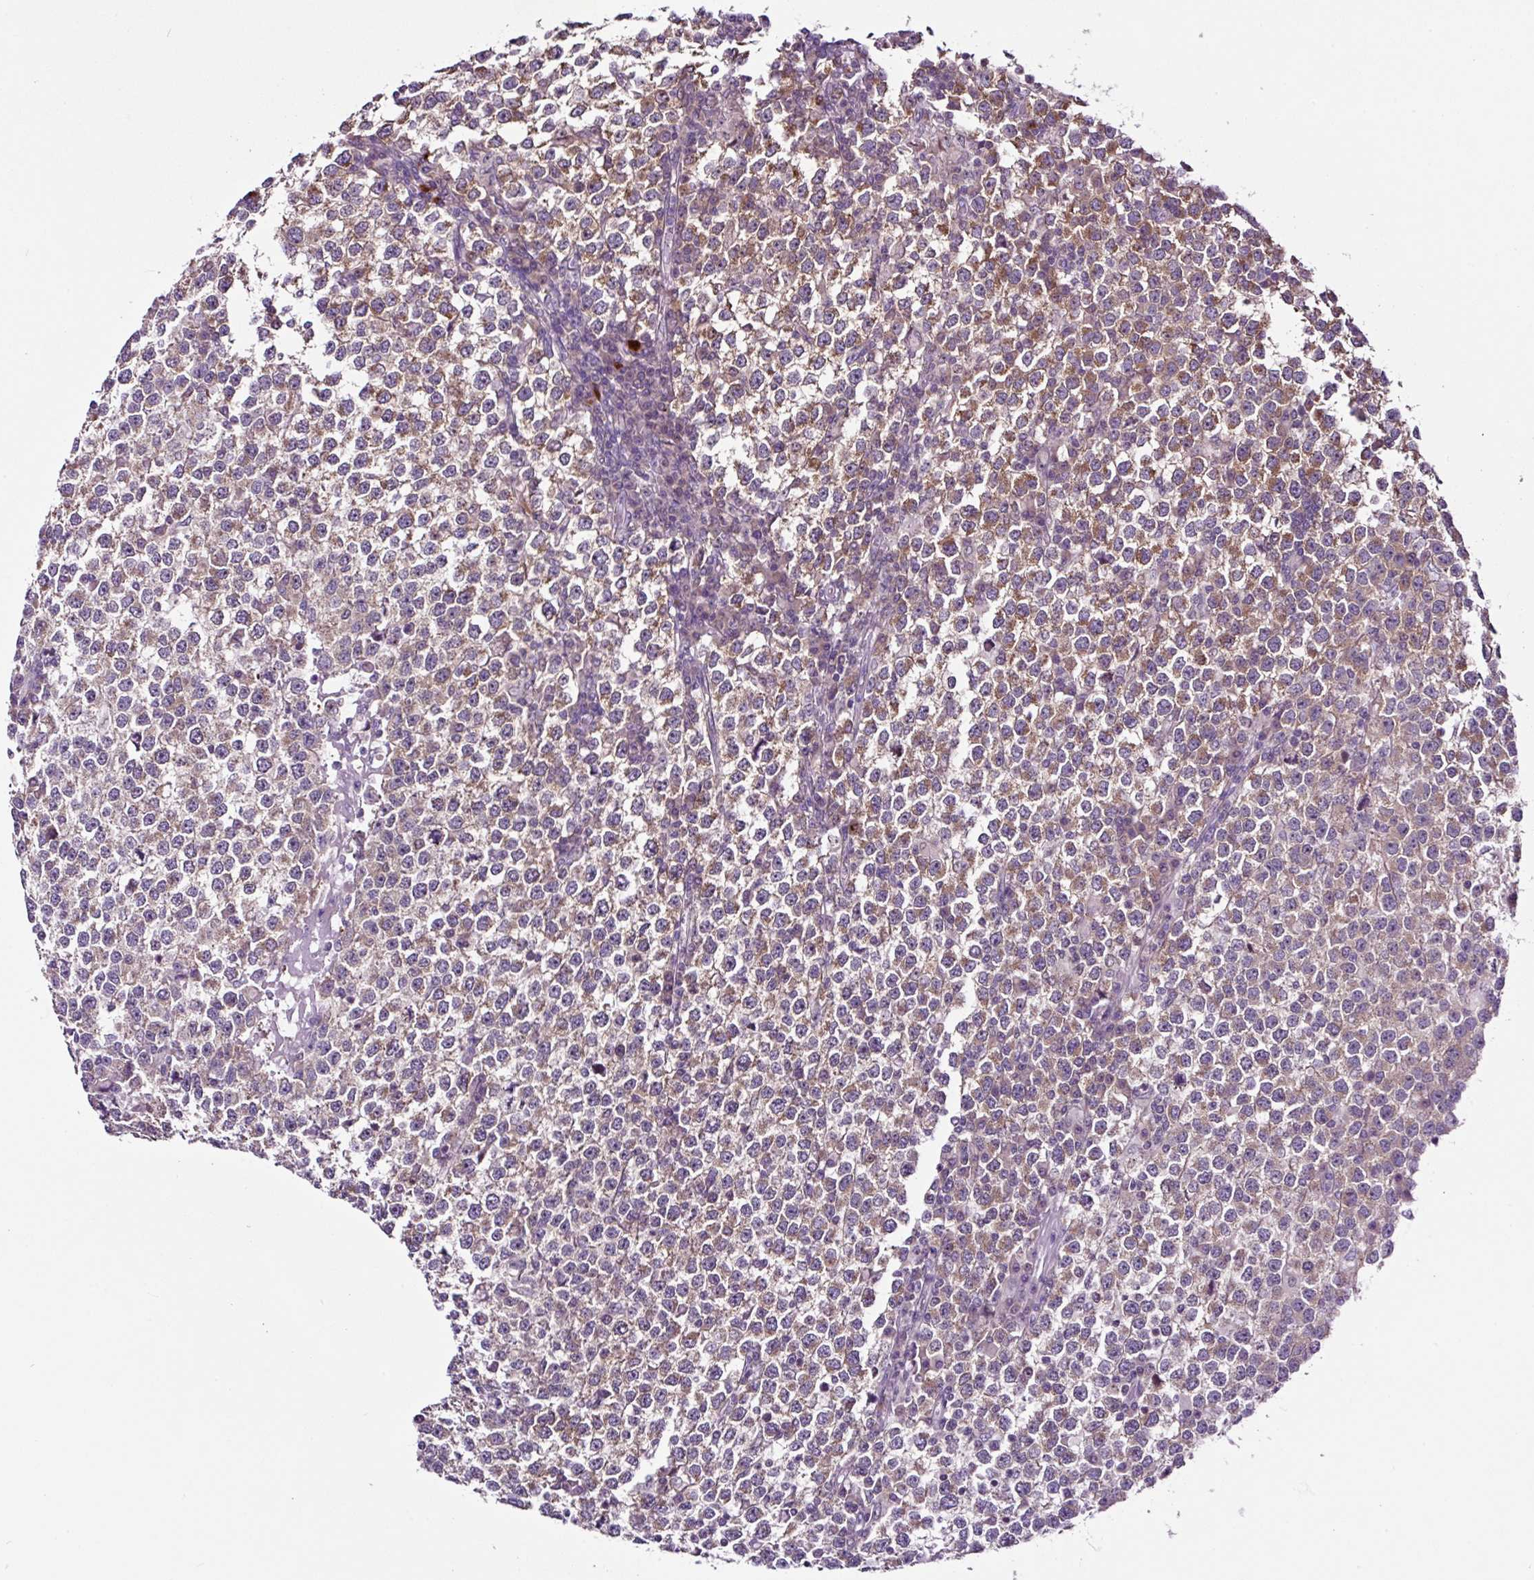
{"staining": {"intensity": "weak", "quantity": ">75%", "location": "cytoplasmic/membranous"}, "tissue": "testis cancer", "cell_type": "Tumor cells", "image_type": "cancer", "snomed": [{"axis": "morphology", "description": "Seminoma, NOS"}, {"axis": "topography", "description": "Testis"}], "caption": "DAB immunohistochemical staining of human testis cancer displays weak cytoplasmic/membranous protein staining in about >75% of tumor cells.", "gene": "NOM1", "patient": {"sex": "male", "age": 65}}